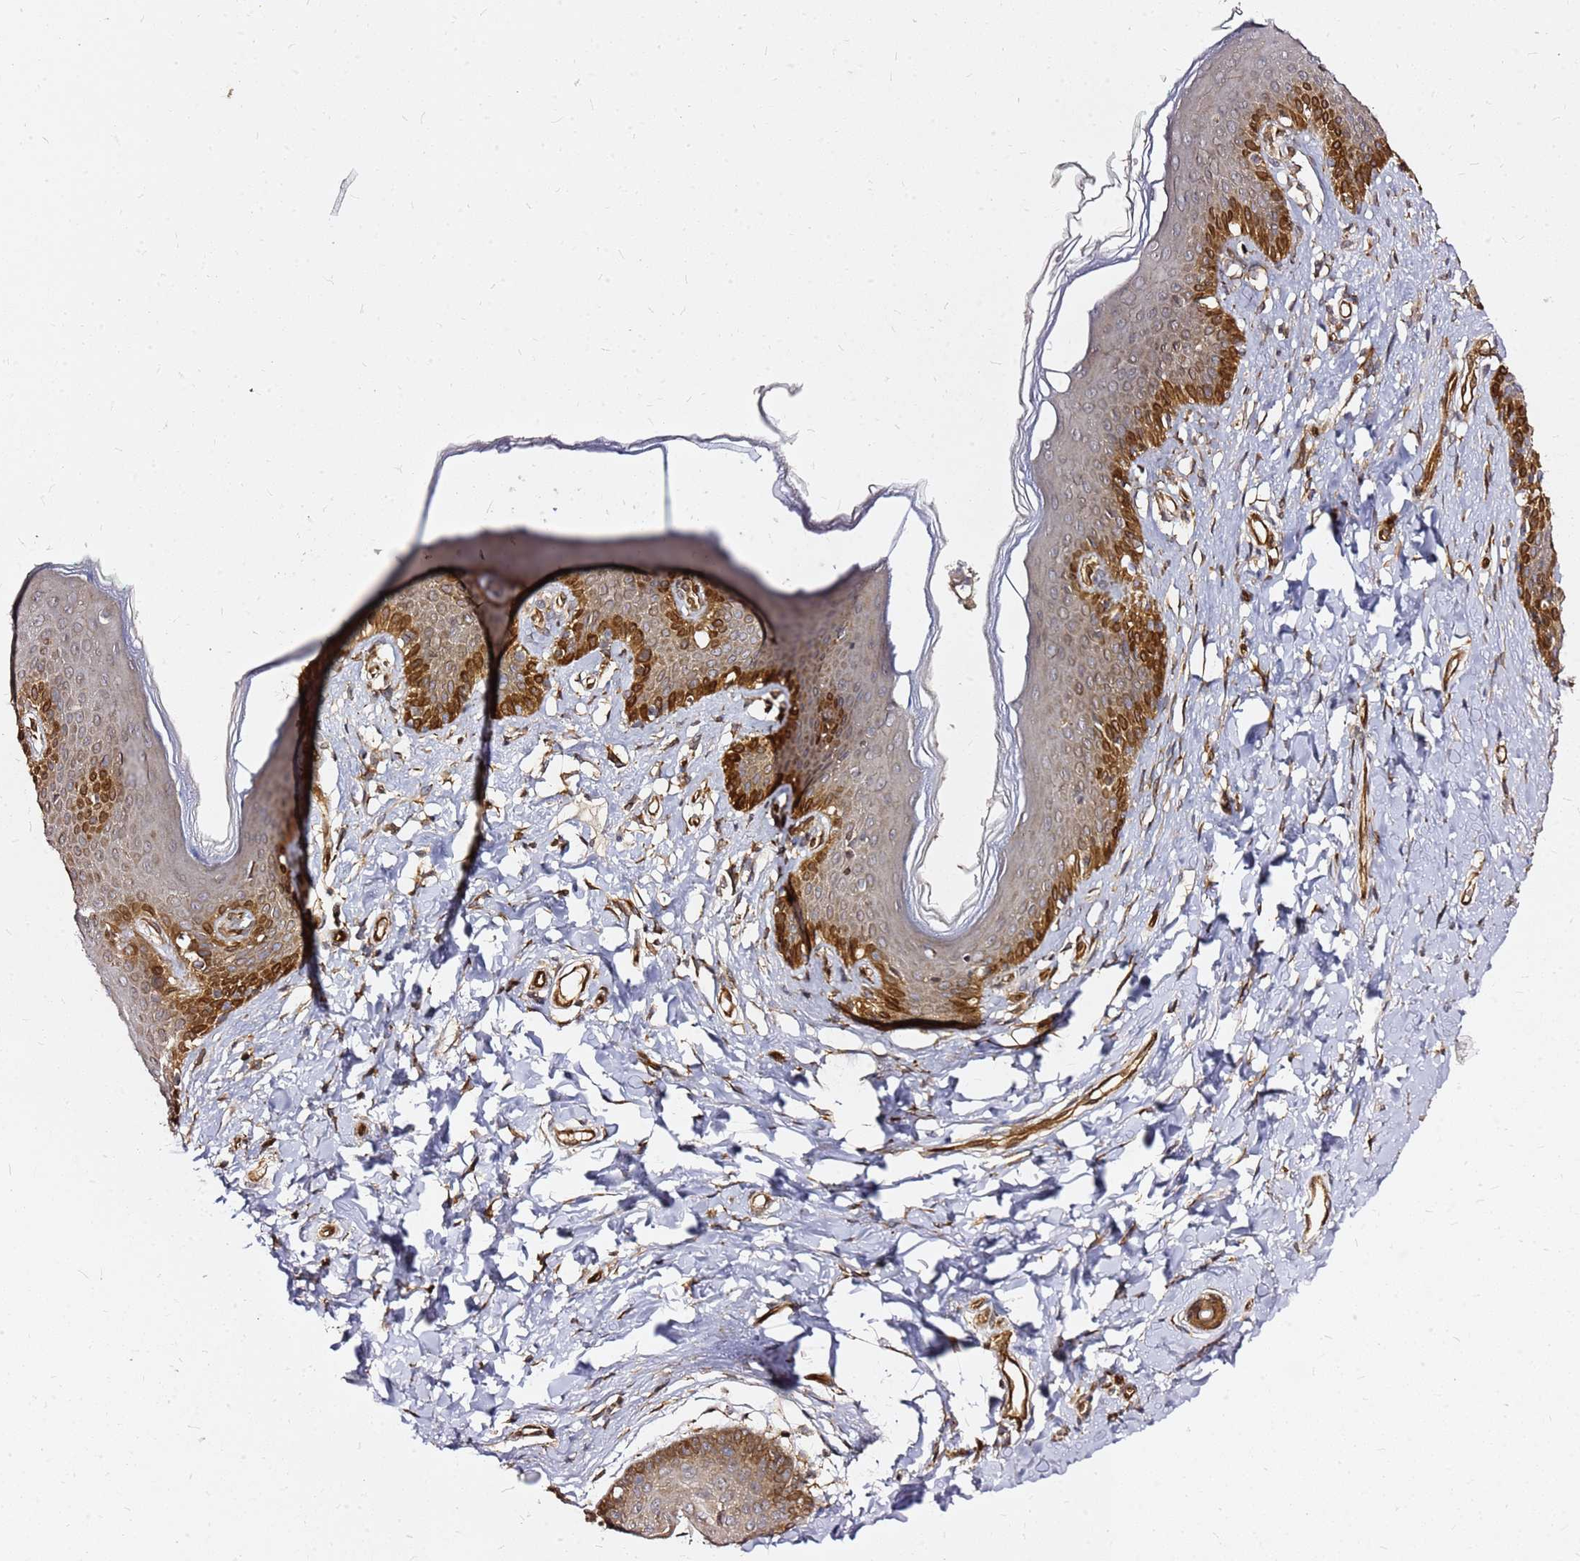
{"staining": {"intensity": "strong", "quantity": "<25%", "location": "cytoplasmic/membranous"}, "tissue": "skin", "cell_type": "Epidermal cells", "image_type": "normal", "snomed": [{"axis": "morphology", "description": "Normal tissue, NOS"}, {"axis": "topography", "description": "Vulva"}], "caption": "This photomicrograph shows immunohistochemistry staining of benign human skin, with medium strong cytoplasmic/membranous expression in approximately <25% of epidermal cells.", "gene": "NUDT14", "patient": {"sex": "female", "age": 66}}